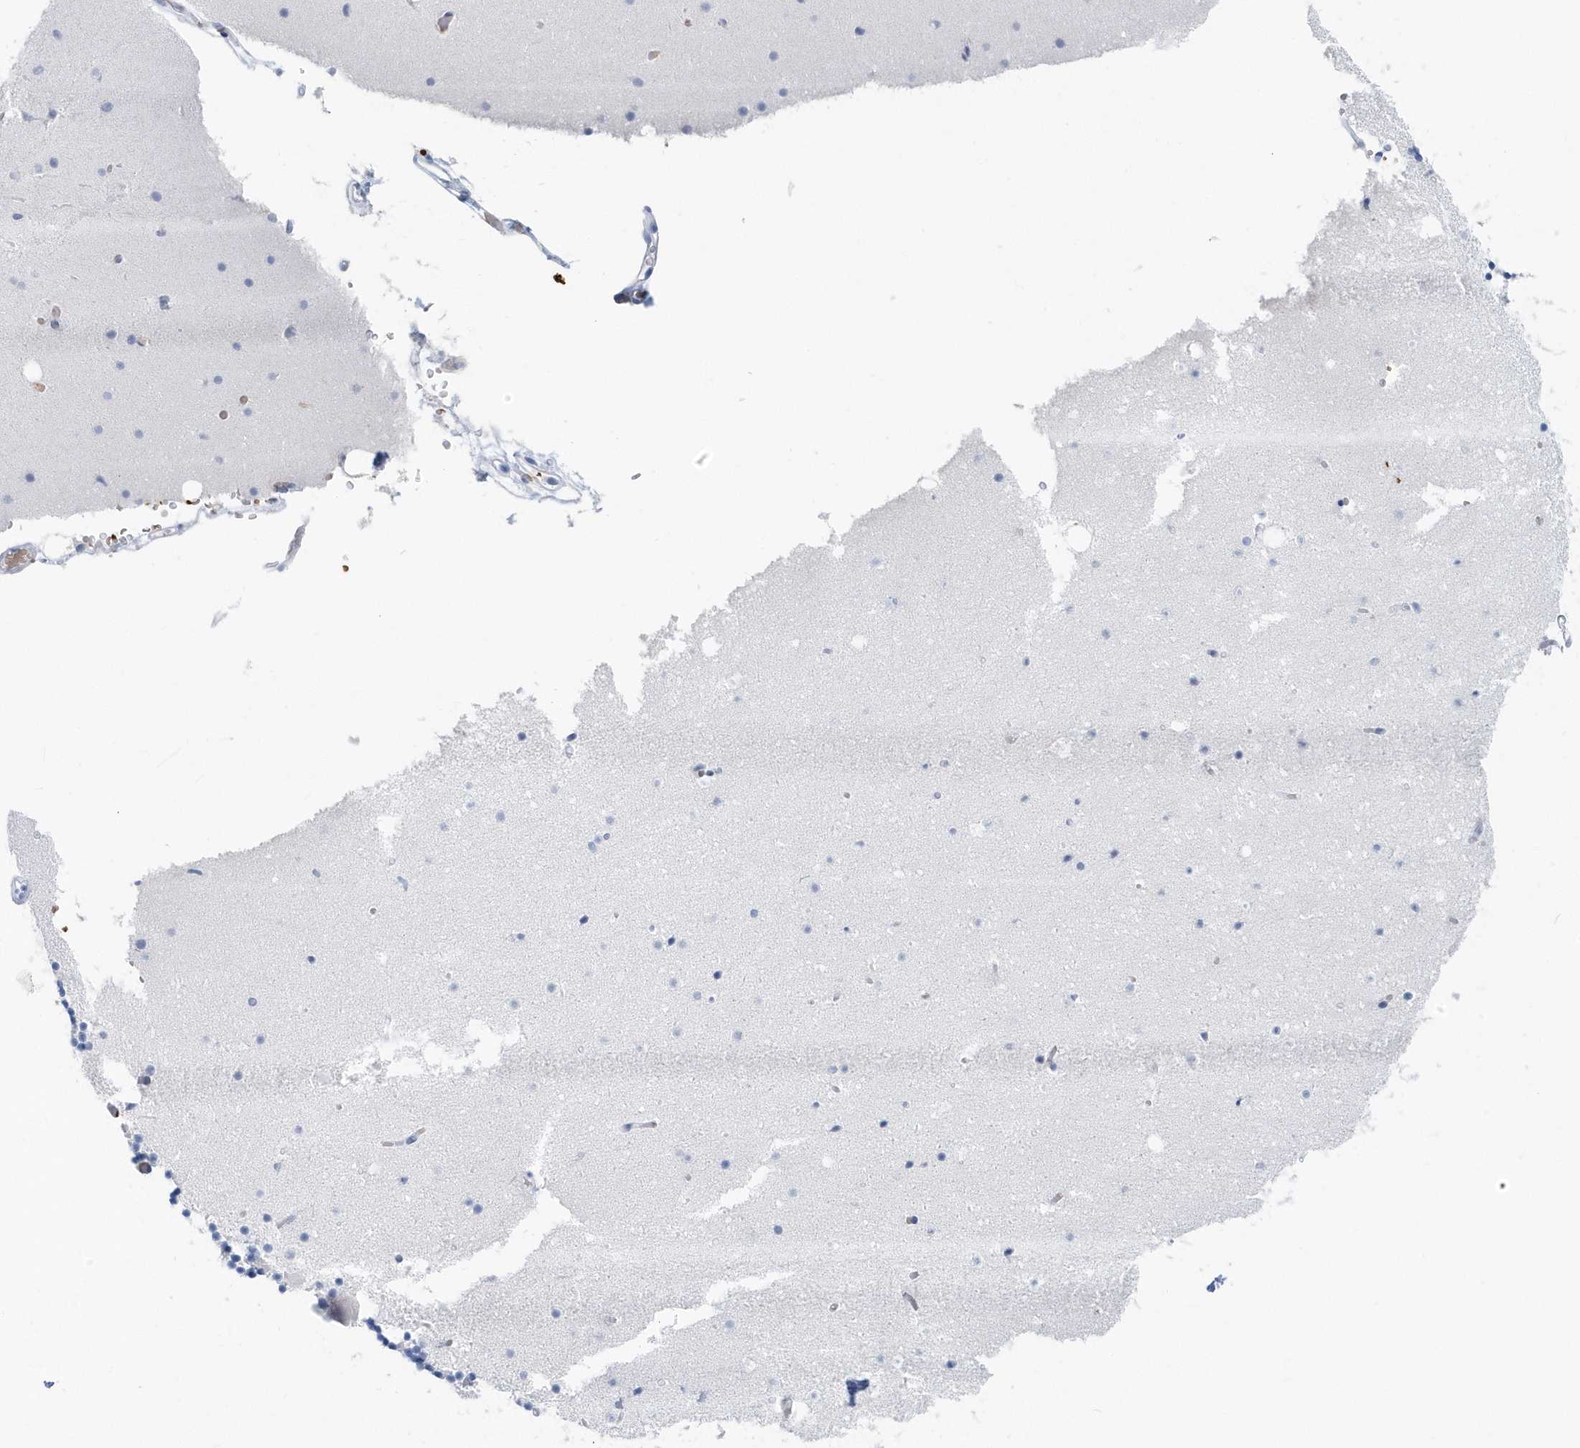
{"staining": {"intensity": "negative", "quantity": "none", "location": "none"}, "tissue": "cerebellum", "cell_type": "Cells in granular layer", "image_type": "normal", "snomed": [{"axis": "morphology", "description": "Normal tissue, NOS"}, {"axis": "topography", "description": "Cerebellum"}], "caption": "Cells in granular layer show no significant protein expression in unremarkable cerebellum. Nuclei are stained in blue.", "gene": "HBA2", "patient": {"sex": "male", "age": 57}}